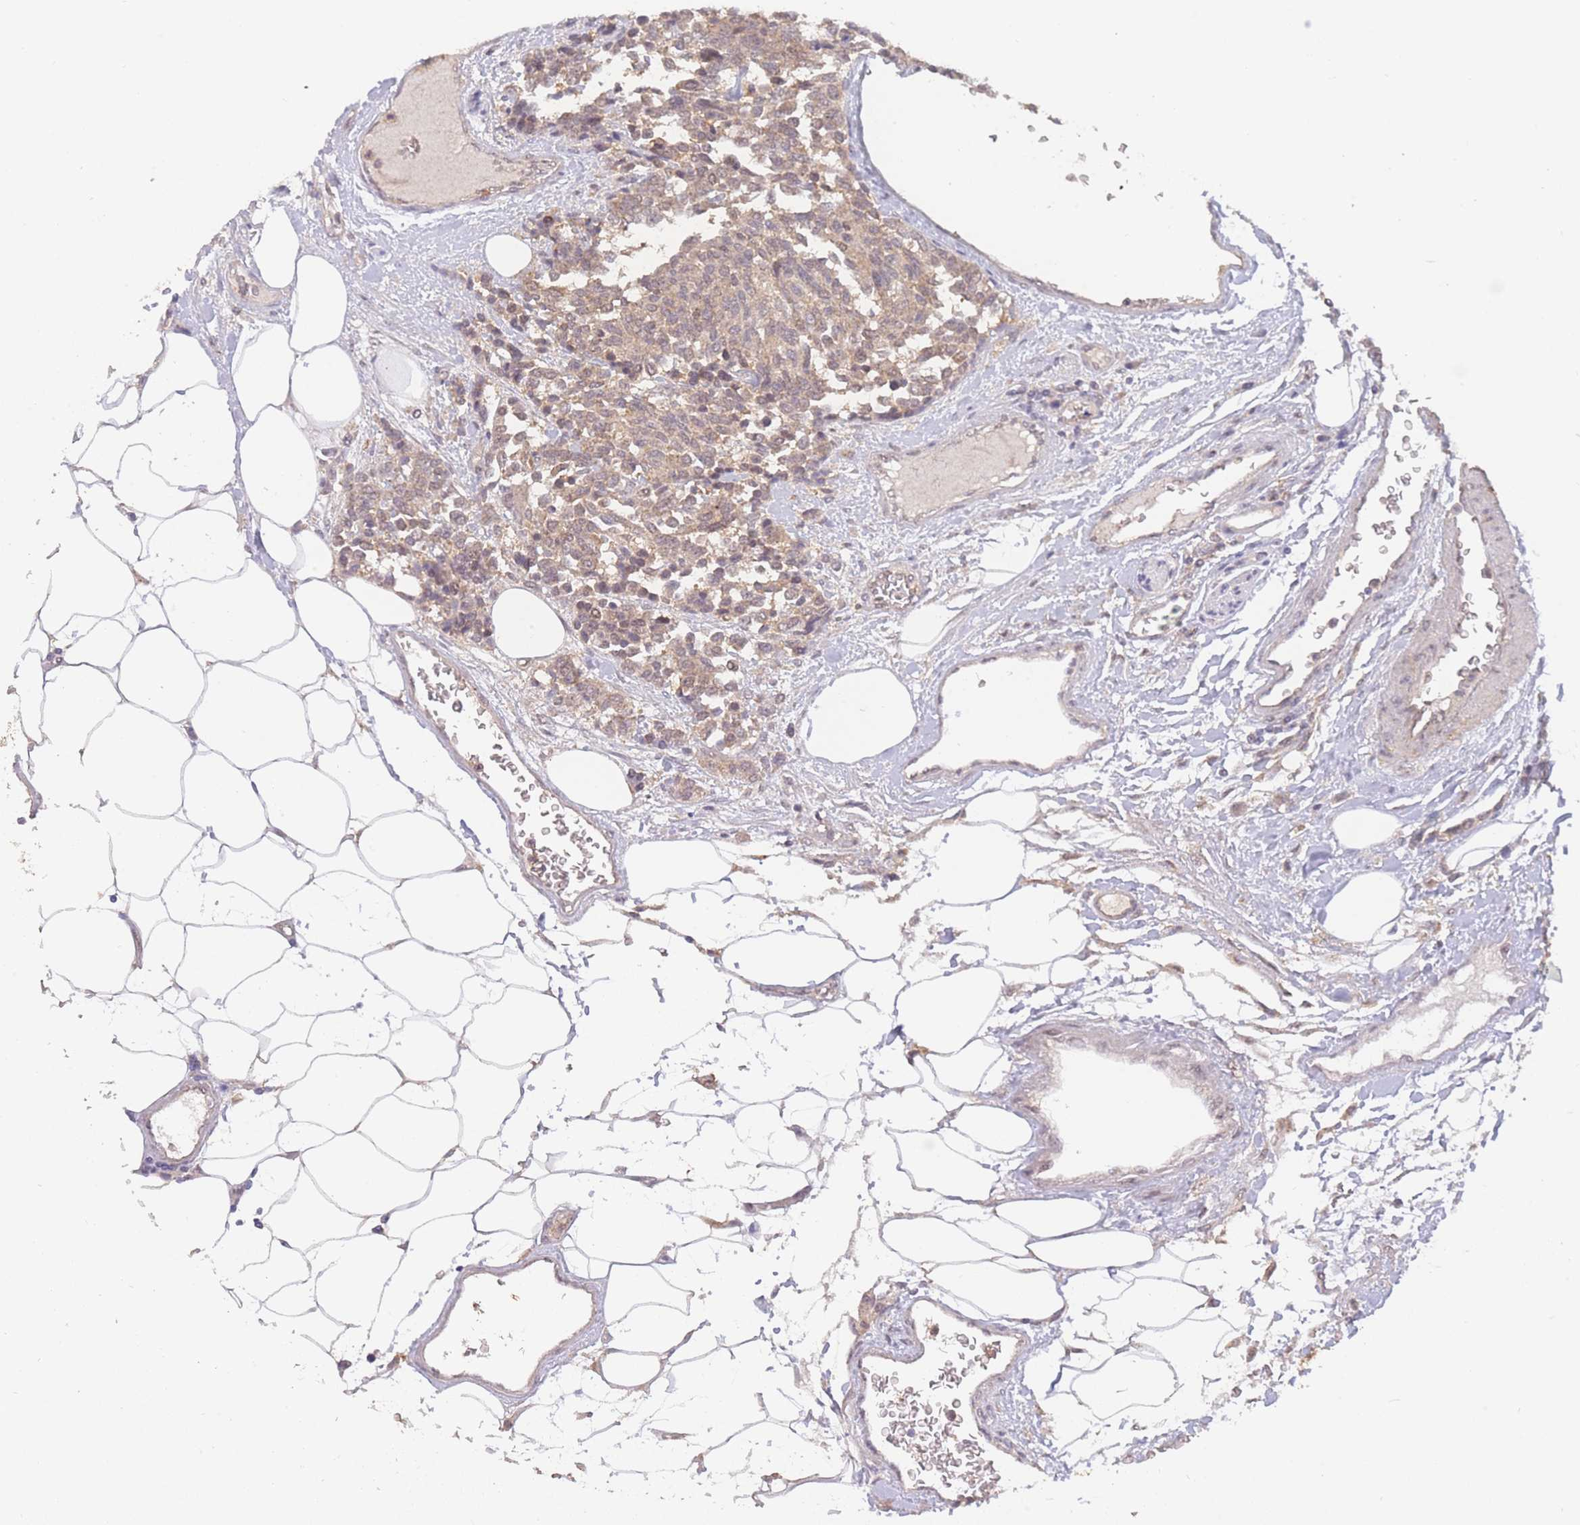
{"staining": {"intensity": "weak", "quantity": ">75%", "location": "cytoplasmic/membranous,nuclear"}, "tissue": "carcinoid", "cell_type": "Tumor cells", "image_type": "cancer", "snomed": [{"axis": "morphology", "description": "Carcinoid, malignant, NOS"}, {"axis": "topography", "description": "Pancreas"}], "caption": "Immunohistochemical staining of human carcinoid (malignant) exhibits weak cytoplasmic/membranous and nuclear protein staining in approximately >75% of tumor cells.", "gene": "RNF144B", "patient": {"sex": "female", "age": 54}}